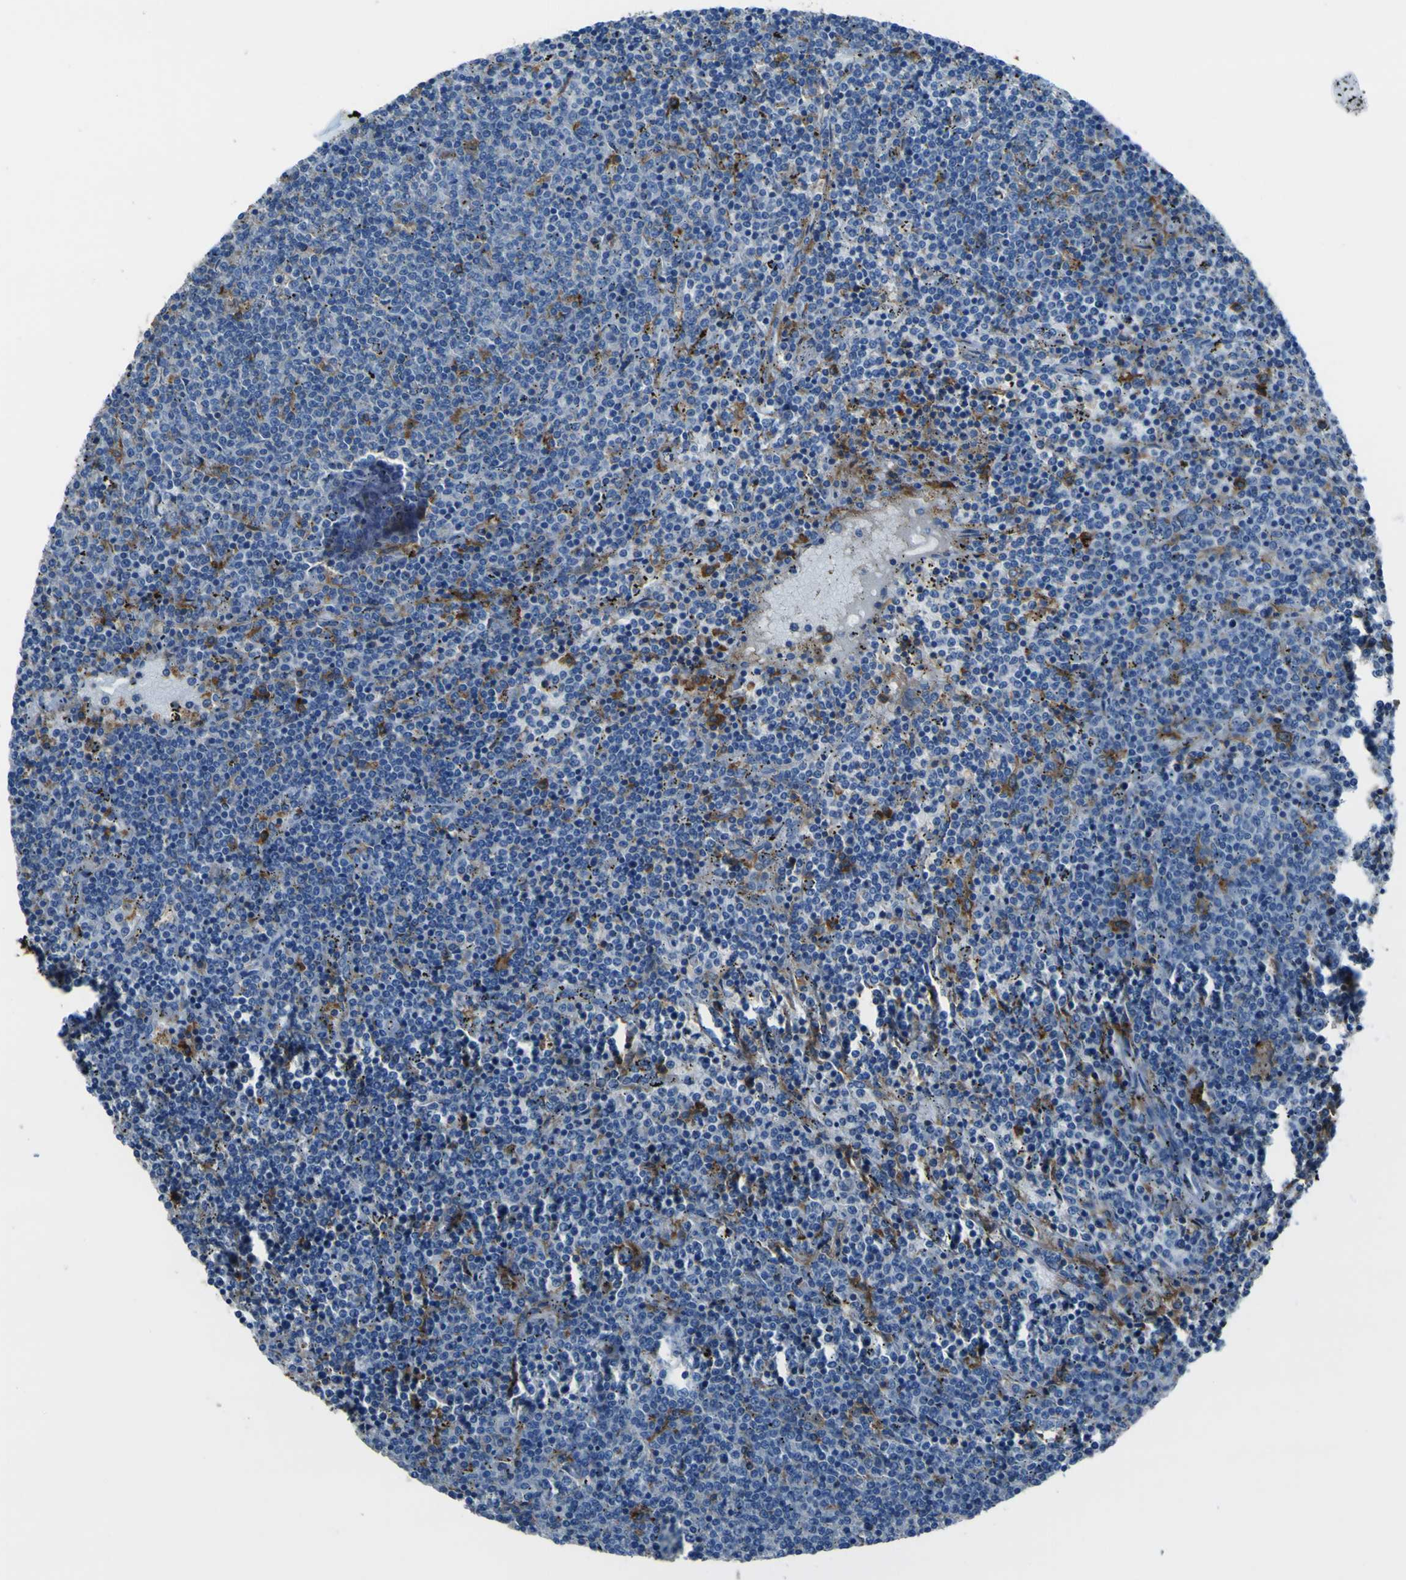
{"staining": {"intensity": "negative", "quantity": "none", "location": "none"}, "tissue": "lymphoma", "cell_type": "Tumor cells", "image_type": "cancer", "snomed": [{"axis": "morphology", "description": "Malignant lymphoma, non-Hodgkin's type, Low grade"}, {"axis": "topography", "description": "Spleen"}], "caption": "Tumor cells are negative for brown protein staining in lymphoma.", "gene": "LAIR1", "patient": {"sex": "female", "age": 50}}